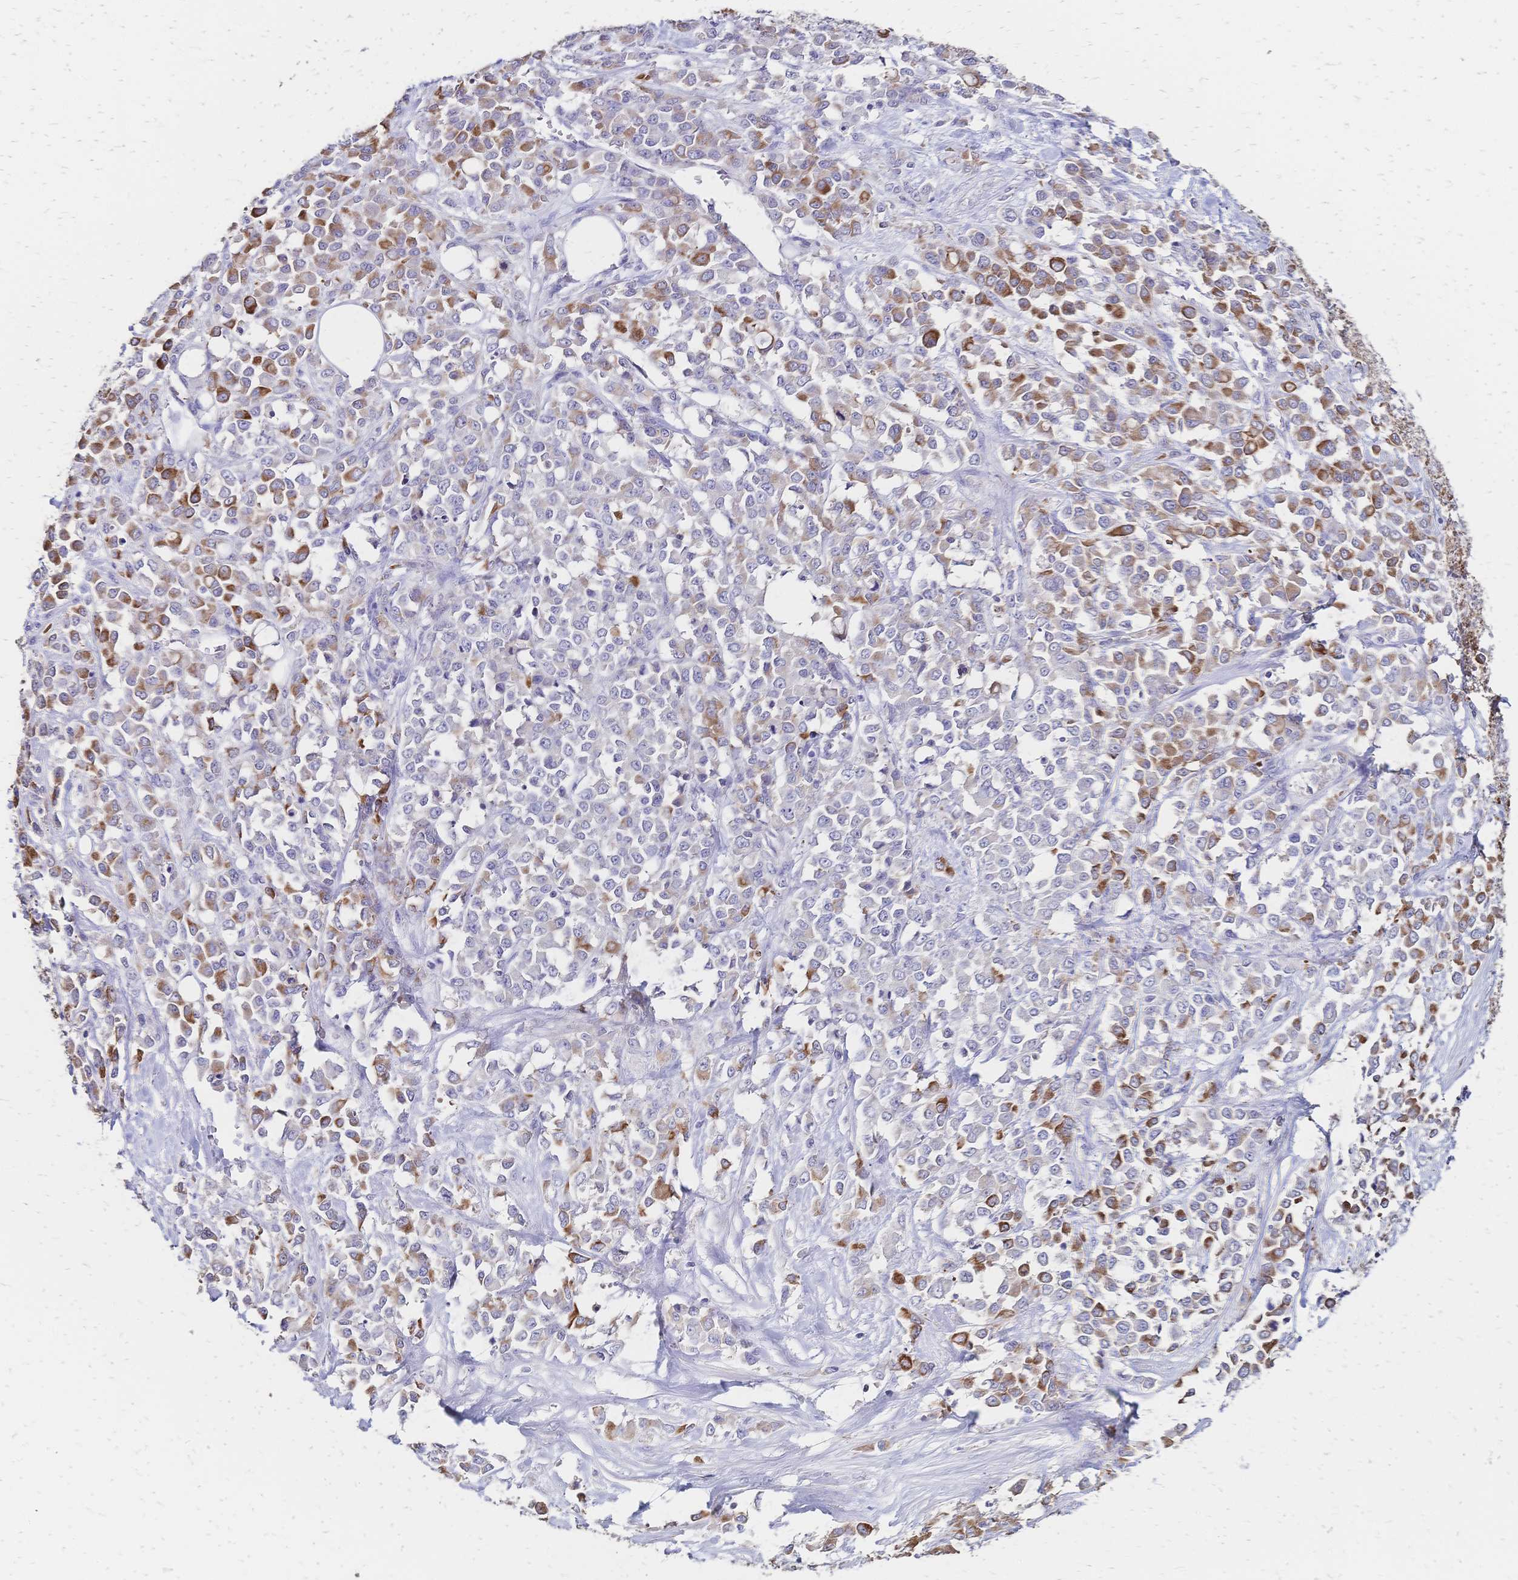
{"staining": {"intensity": "moderate", "quantity": "25%-75%", "location": "cytoplasmic/membranous"}, "tissue": "stomach cancer", "cell_type": "Tumor cells", "image_type": "cancer", "snomed": [{"axis": "morphology", "description": "Adenocarcinoma, NOS"}, {"axis": "topography", "description": "Stomach"}], "caption": "Moderate cytoplasmic/membranous expression is seen in about 25%-75% of tumor cells in stomach cancer (adenocarcinoma).", "gene": "DTNB", "patient": {"sex": "female", "age": 76}}